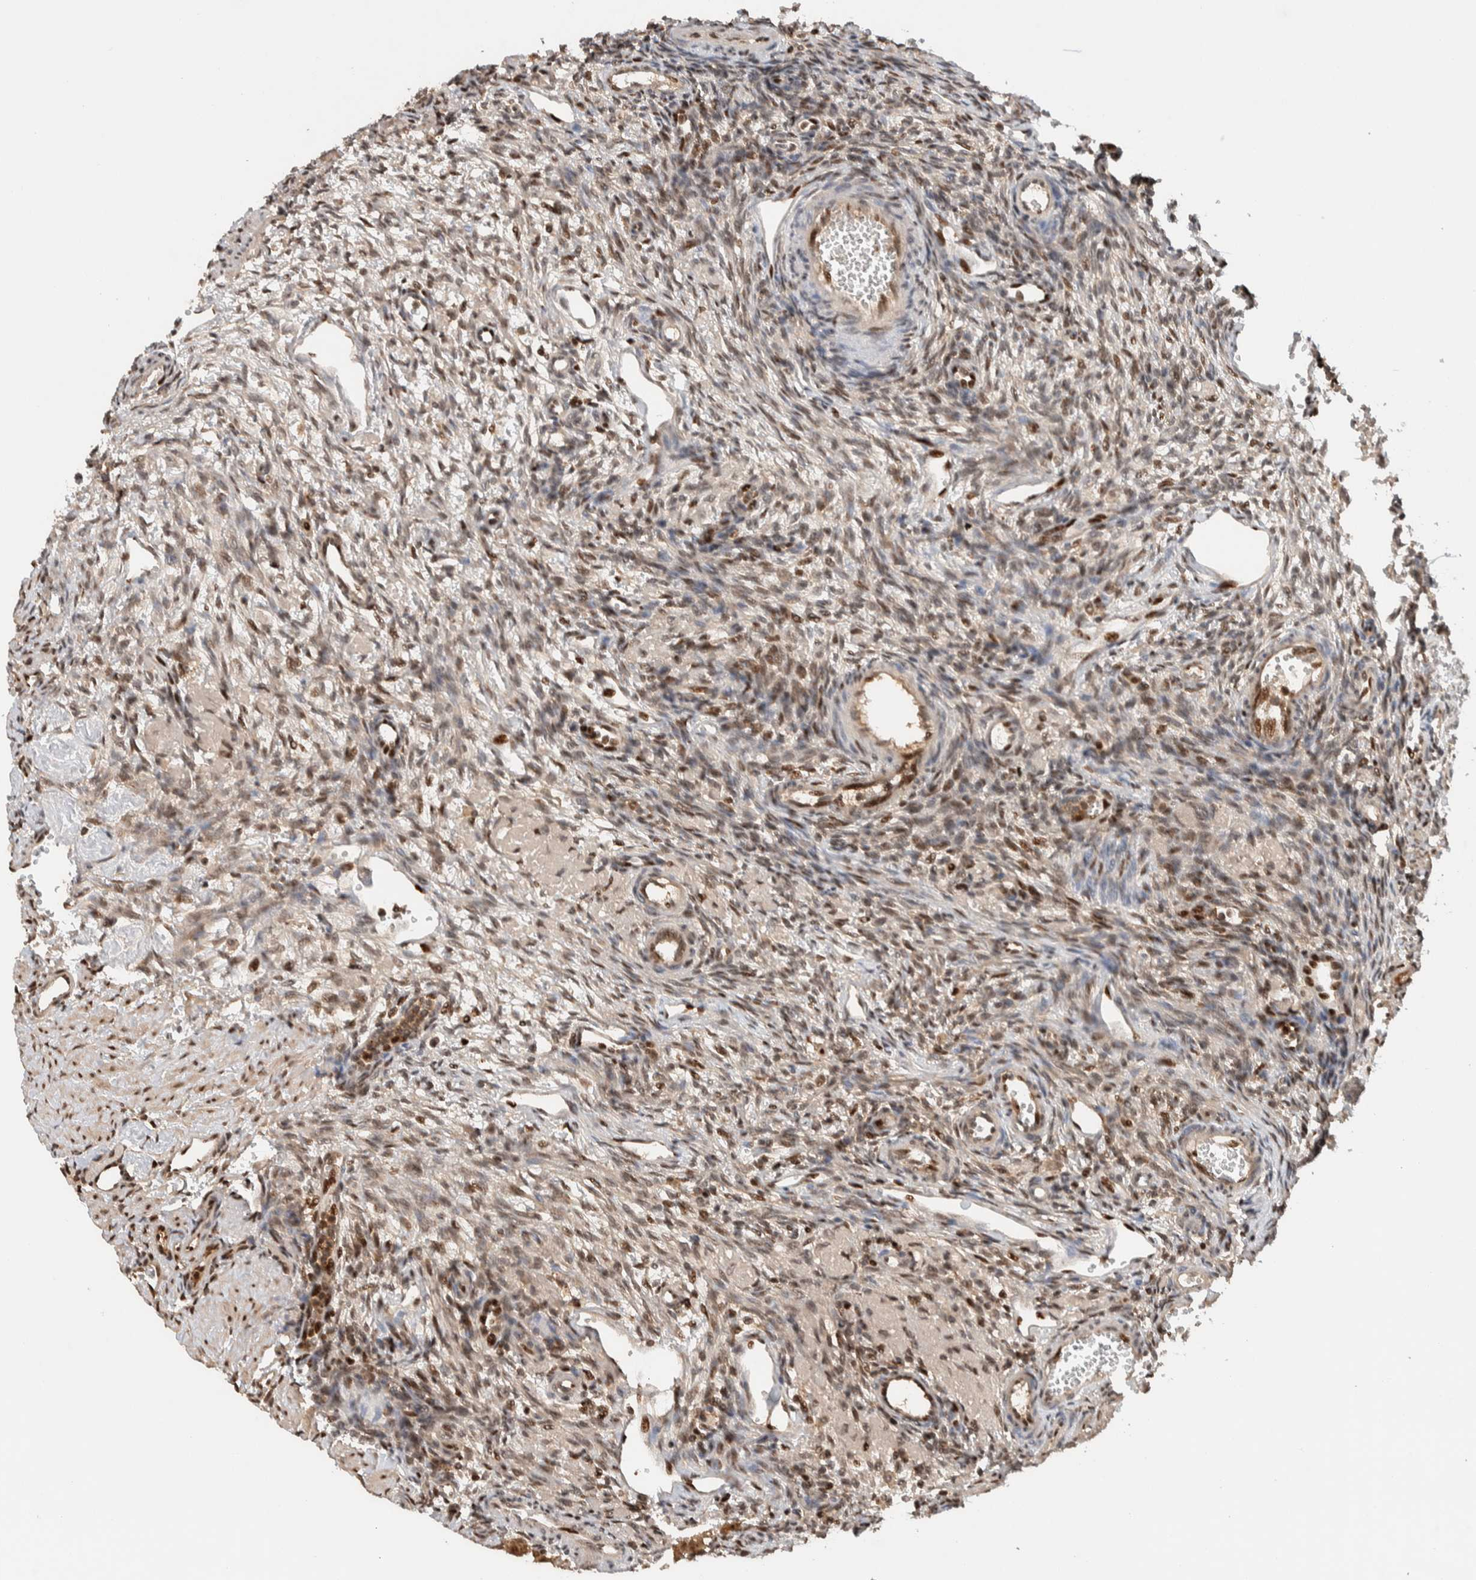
{"staining": {"intensity": "moderate", "quantity": ">75%", "location": "nuclear"}, "tissue": "ovary", "cell_type": "Follicle cells", "image_type": "normal", "snomed": [{"axis": "morphology", "description": "Normal tissue, NOS"}, {"axis": "topography", "description": "Ovary"}], "caption": "A histopathology image showing moderate nuclear expression in about >75% of follicle cells in benign ovary, as visualized by brown immunohistochemical staining.", "gene": "ZNF521", "patient": {"sex": "female", "age": 33}}